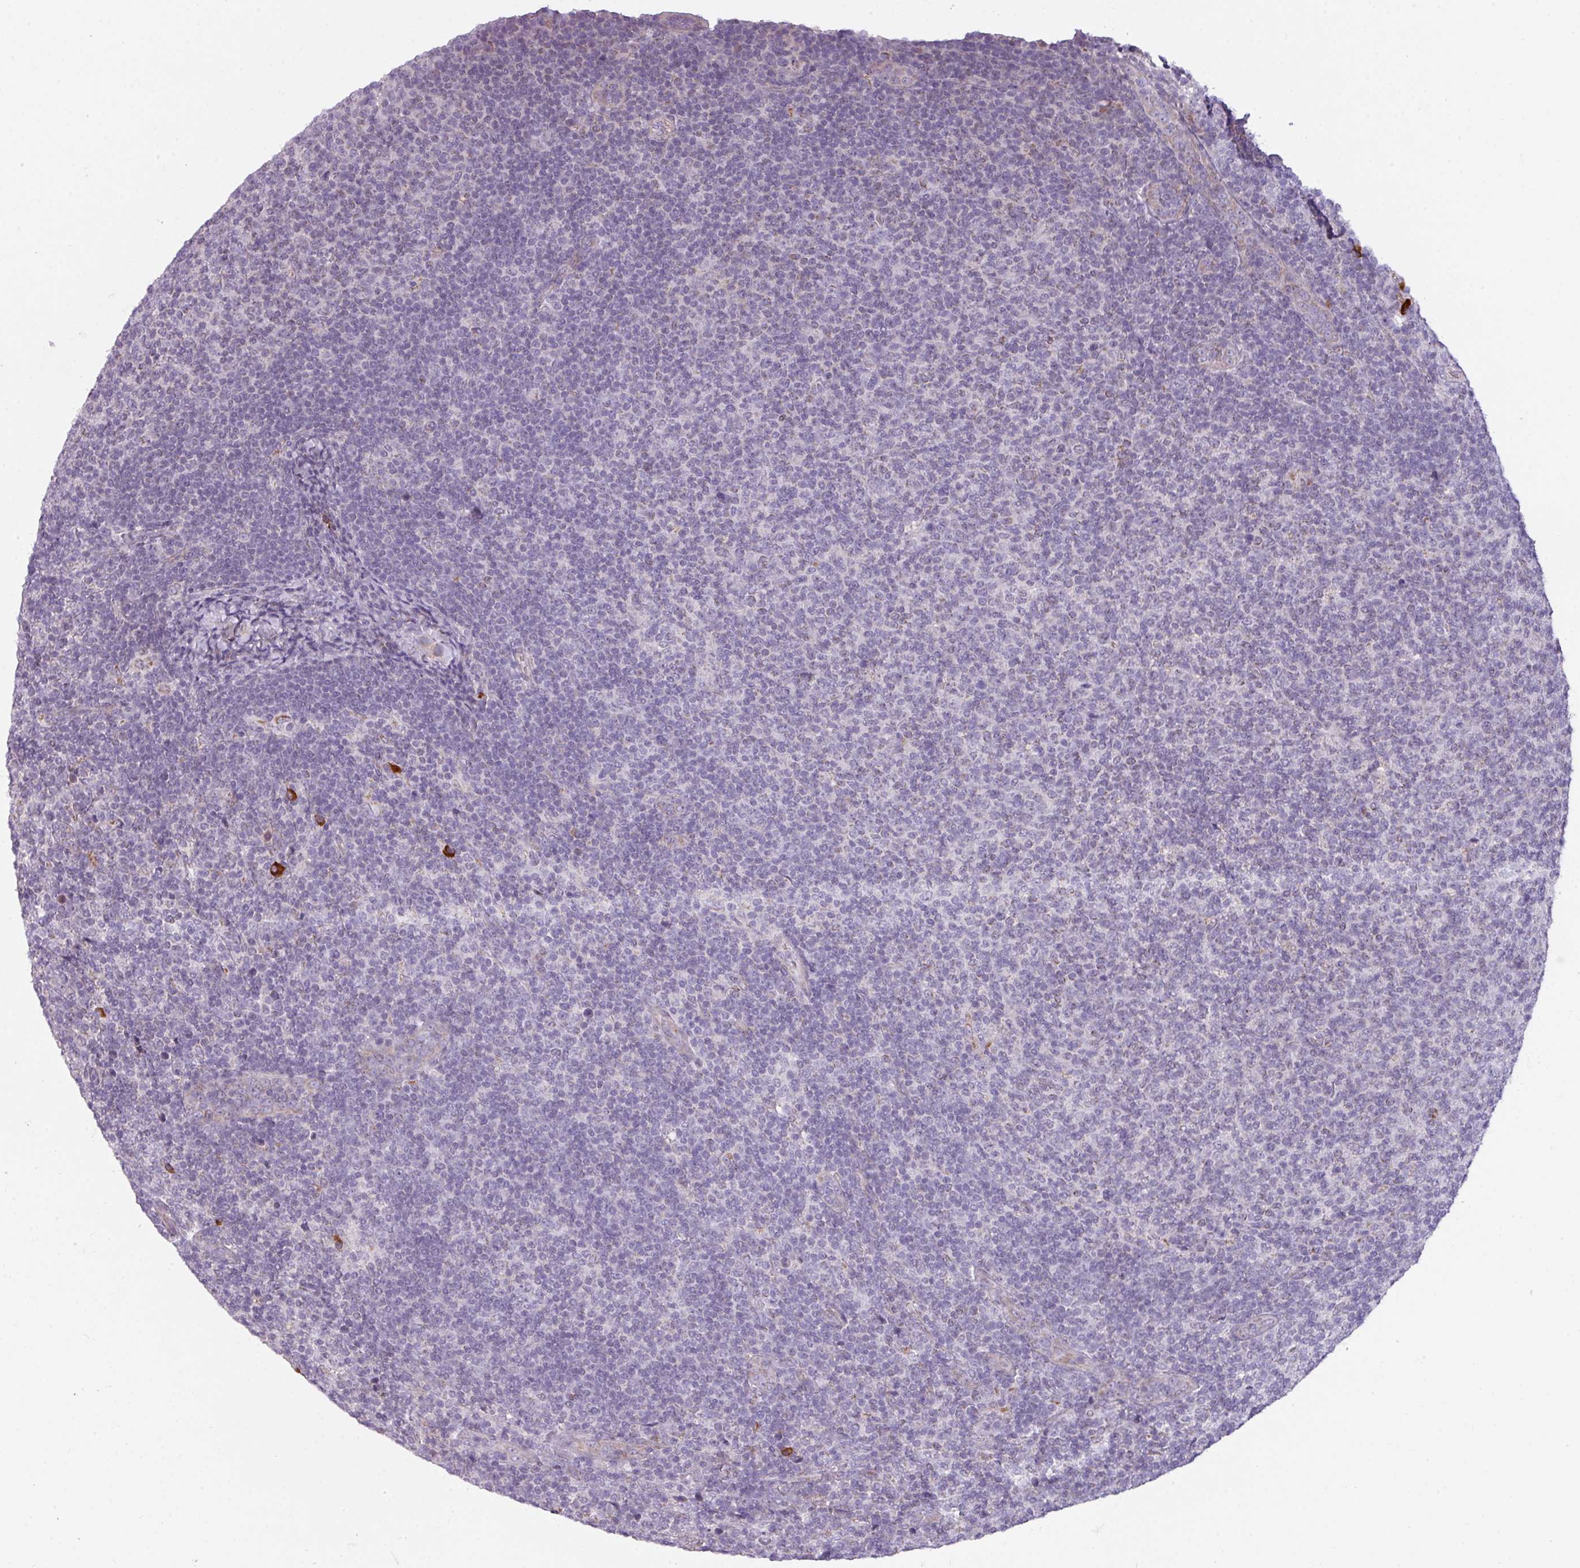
{"staining": {"intensity": "negative", "quantity": "none", "location": "none"}, "tissue": "lymphoma", "cell_type": "Tumor cells", "image_type": "cancer", "snomed": [{"axis": "morphology", "description": "Malignant lymphoma, non-Hodgkin's type, Low grade"}, {"axis": "topography", "description": "Lymph node"}], "caption": "High power microscopy histopathology image of an IHC image of lymphoma, revealing no significant staining in tumor cells. (DAB (3,3'-diaminobenzidine) IHC, high magnification).", "gene": "C2orf68", "patient": {"sex": "male", "age": 66}}